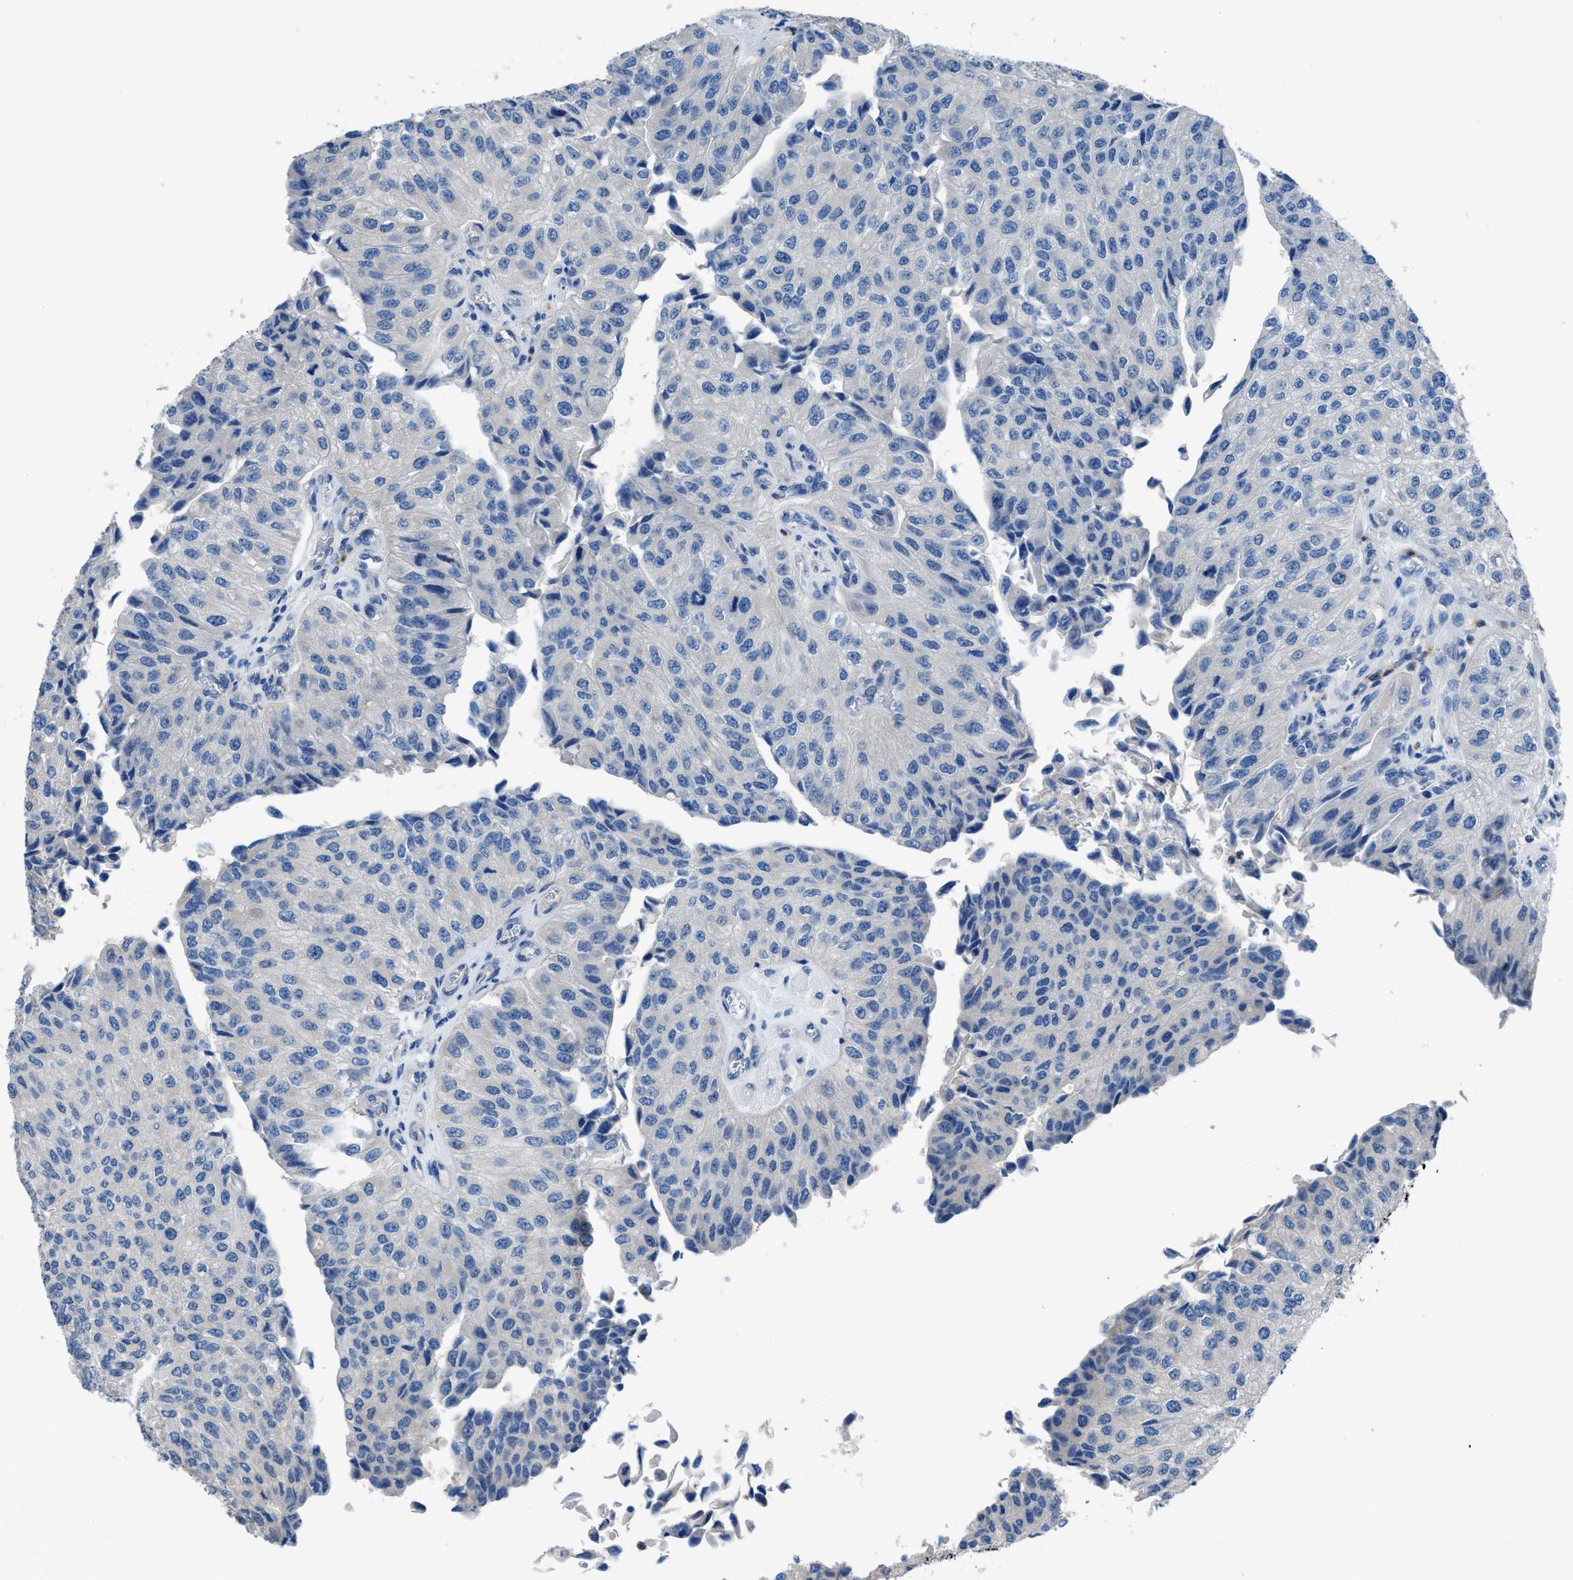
{"staining": {"intensity": "negative", "quantity": "none", "location": "none"}, "tissue": "urothelial cancer", "cell_type": "Tumor cells", "image_type": "cancer", "snomed": [{"axis": "morphology", "description": "Urothelial carcinoma, High grade"}, {"axis": "topography", "description": "Kidney"}, {"axis": "topography", "description": "Urinary bladder"}], "caption": "A histopathology image of human high-grade urothelial carcinoma is negative for staining in tumor cells.", "gene": "ITPR1", "patient": {"sex": "male", "age": 77}}